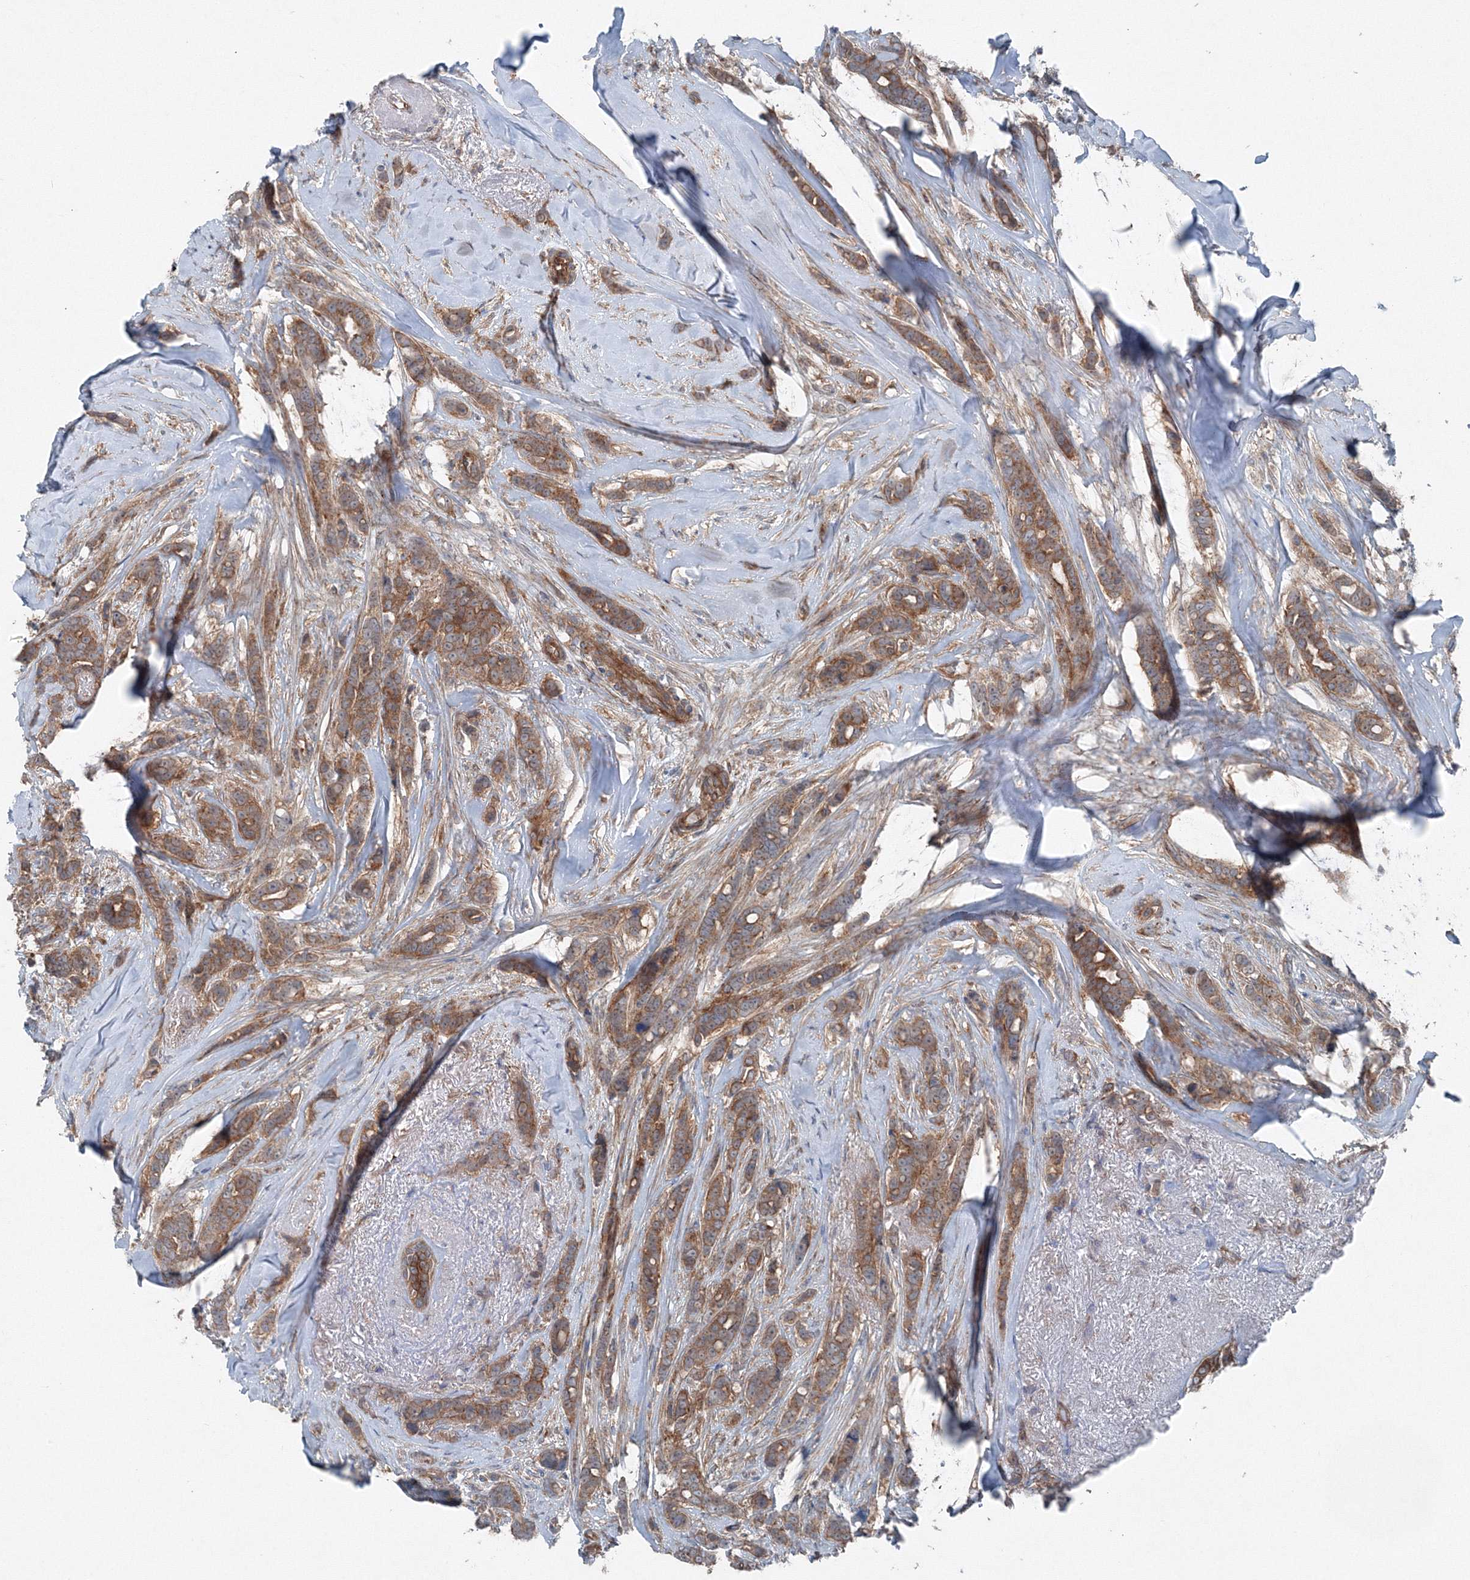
{"staining": {"intensity": "moderate", "quantity": ">75%", "location": "cytoplasmic/membranous"}, "tissue": "breast cancer", "cell_type": "Tumor cells", "image_type": "cancer", "snomed": [{"axis": "morphology", "description": "Lobular carcinoma"}, {"axis": "topography", "description": "Breast"}], "caption": "Immunohistochemical staining of human lobular carcinoma (breast) reveals medium levels of moderate cytoplasmic/membranous protein staining in about >75% of tumor cells.", "gene": "TPRKB", "patient": {"sex": "female", "age": 51}}